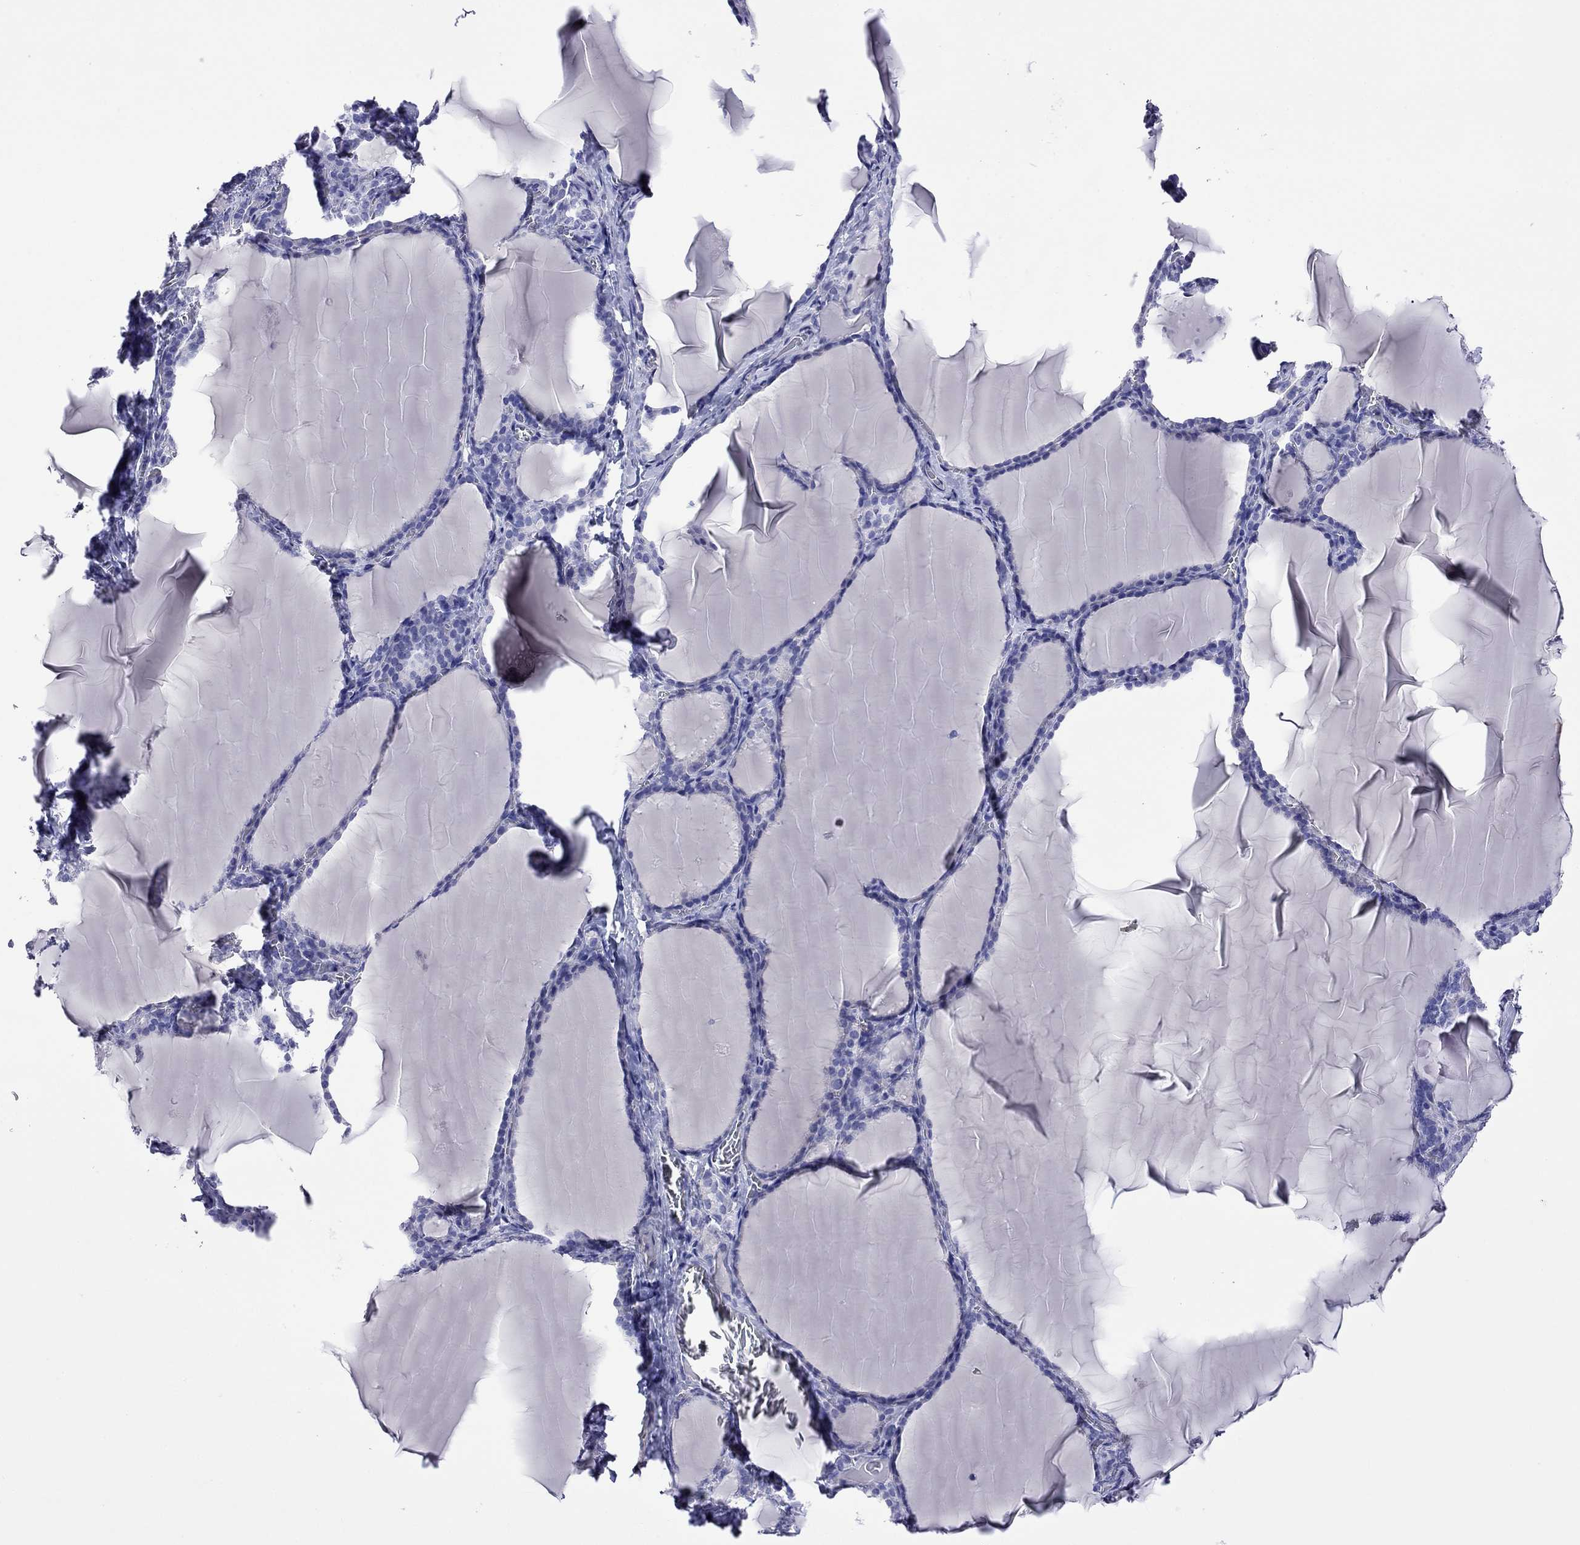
{"staining": {"intensity": "negative", "quantity": "none", "location": "none"}, "tissue": "thyroid gland", "cell_type": "Glandular cells", "image_type": "normal", "snomed": [{"axis": "morphology", "description": "Normal tissue, NOS"}, {"axis": "morphology", "description": "Hyperplasia, NOS"}, {"axis": "topography", "description": "Thyroid gland"}], "caption": "High magnification brightfield microscopy of unremarkable thyroid gland stained with DAB (brown) and counterstained with hematoxylin (blue): glandular cells show no significant expression.", "gene": "KIAA2012", "patient": {"sex": "female", "age": 27}}